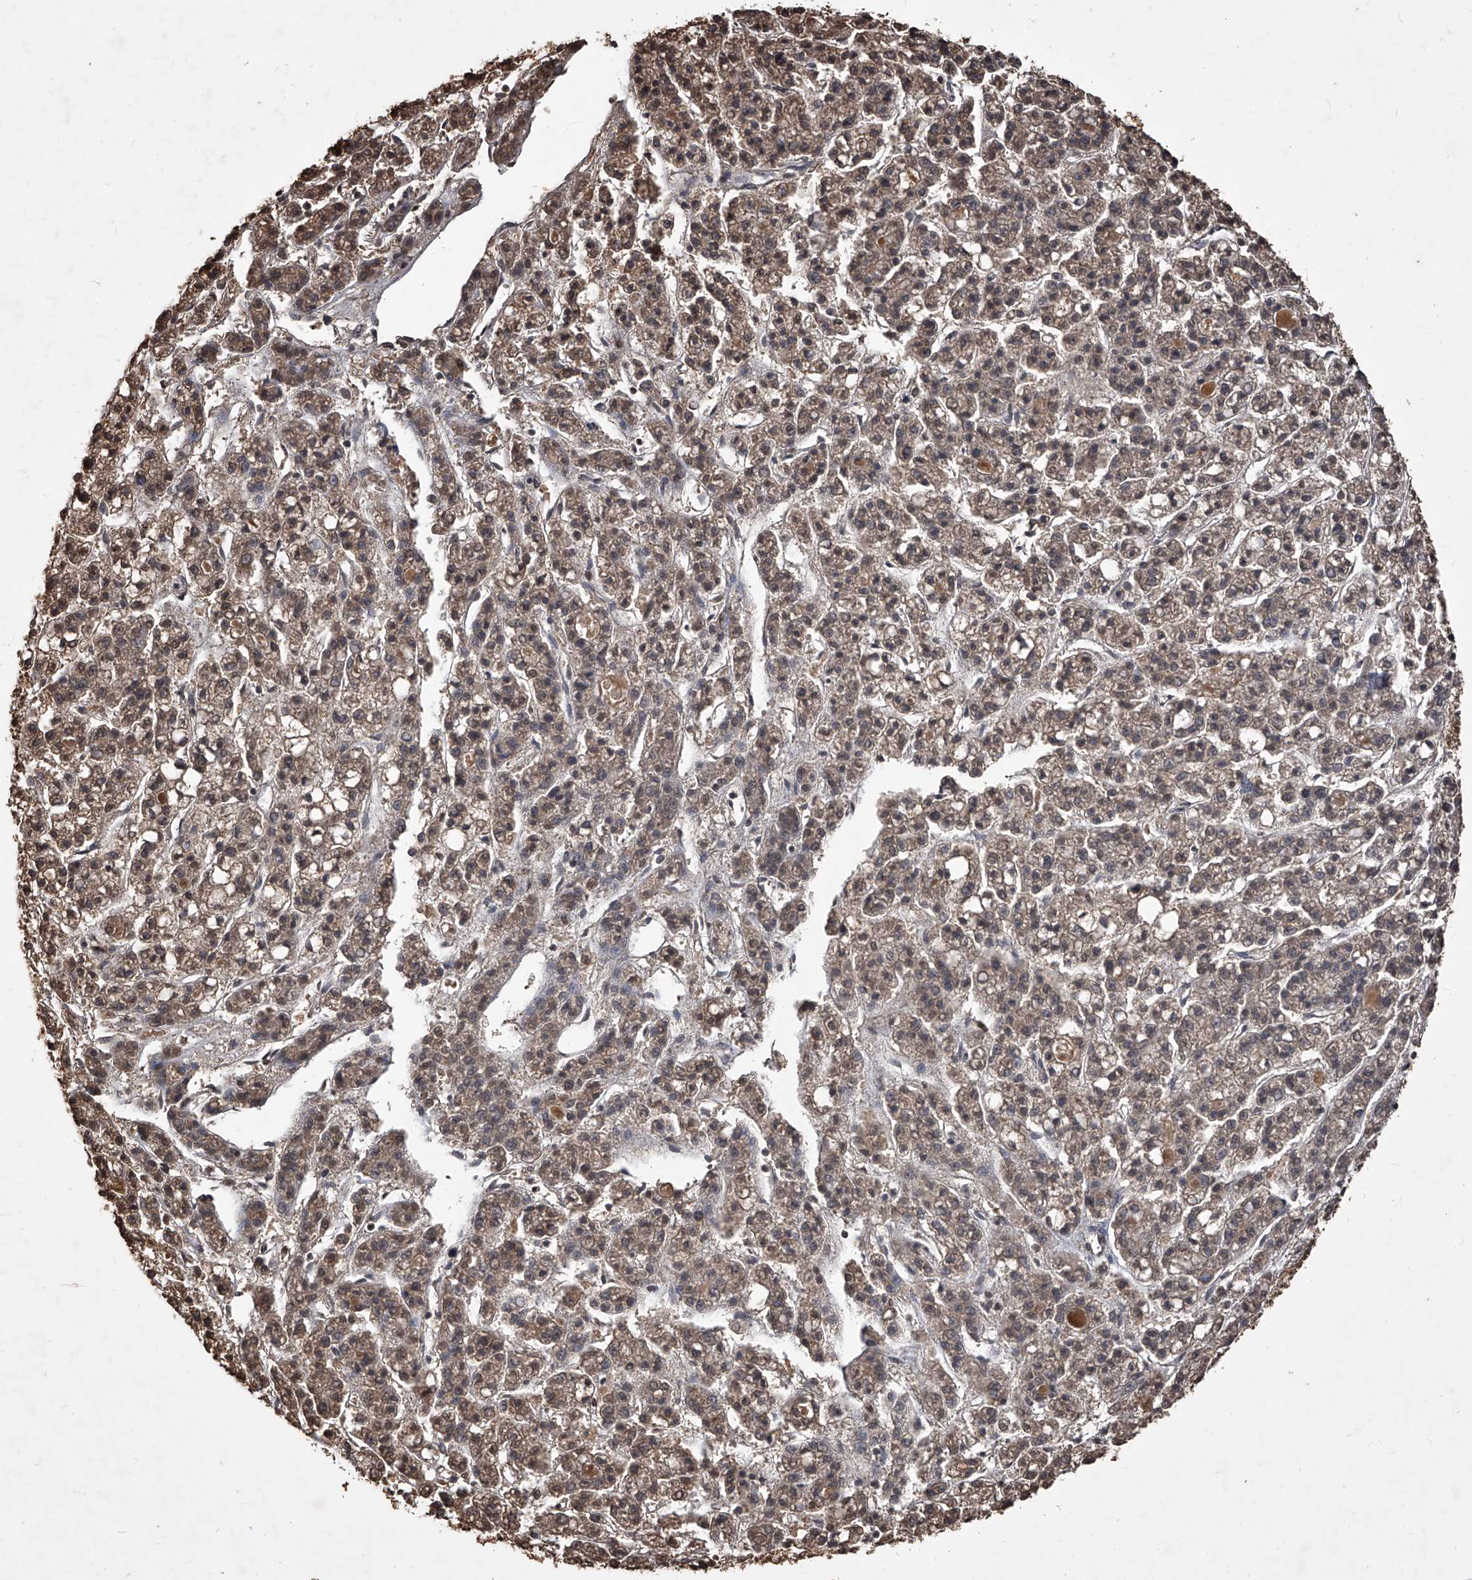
{"staining": {"intensity": "weak", "quantity": ">75%", "location": "cytoplasmic/membranous"}, "tissue": "liver cancer", "cell_type": "Tumor cells", "image_type": "cancer", "snomed": [{"axis": "morphology", "description": "Carcinoma, Hepatocellular, NOS"}, {"axis": "topography", "description": "Liver"}], "caption": "Liver cancer stained for a protein demonstrates weak cytoplasmic/membranous positivity in tumor cells.", "gene": "FBXL4", "patient": {"sex": "male", "age": 70}}